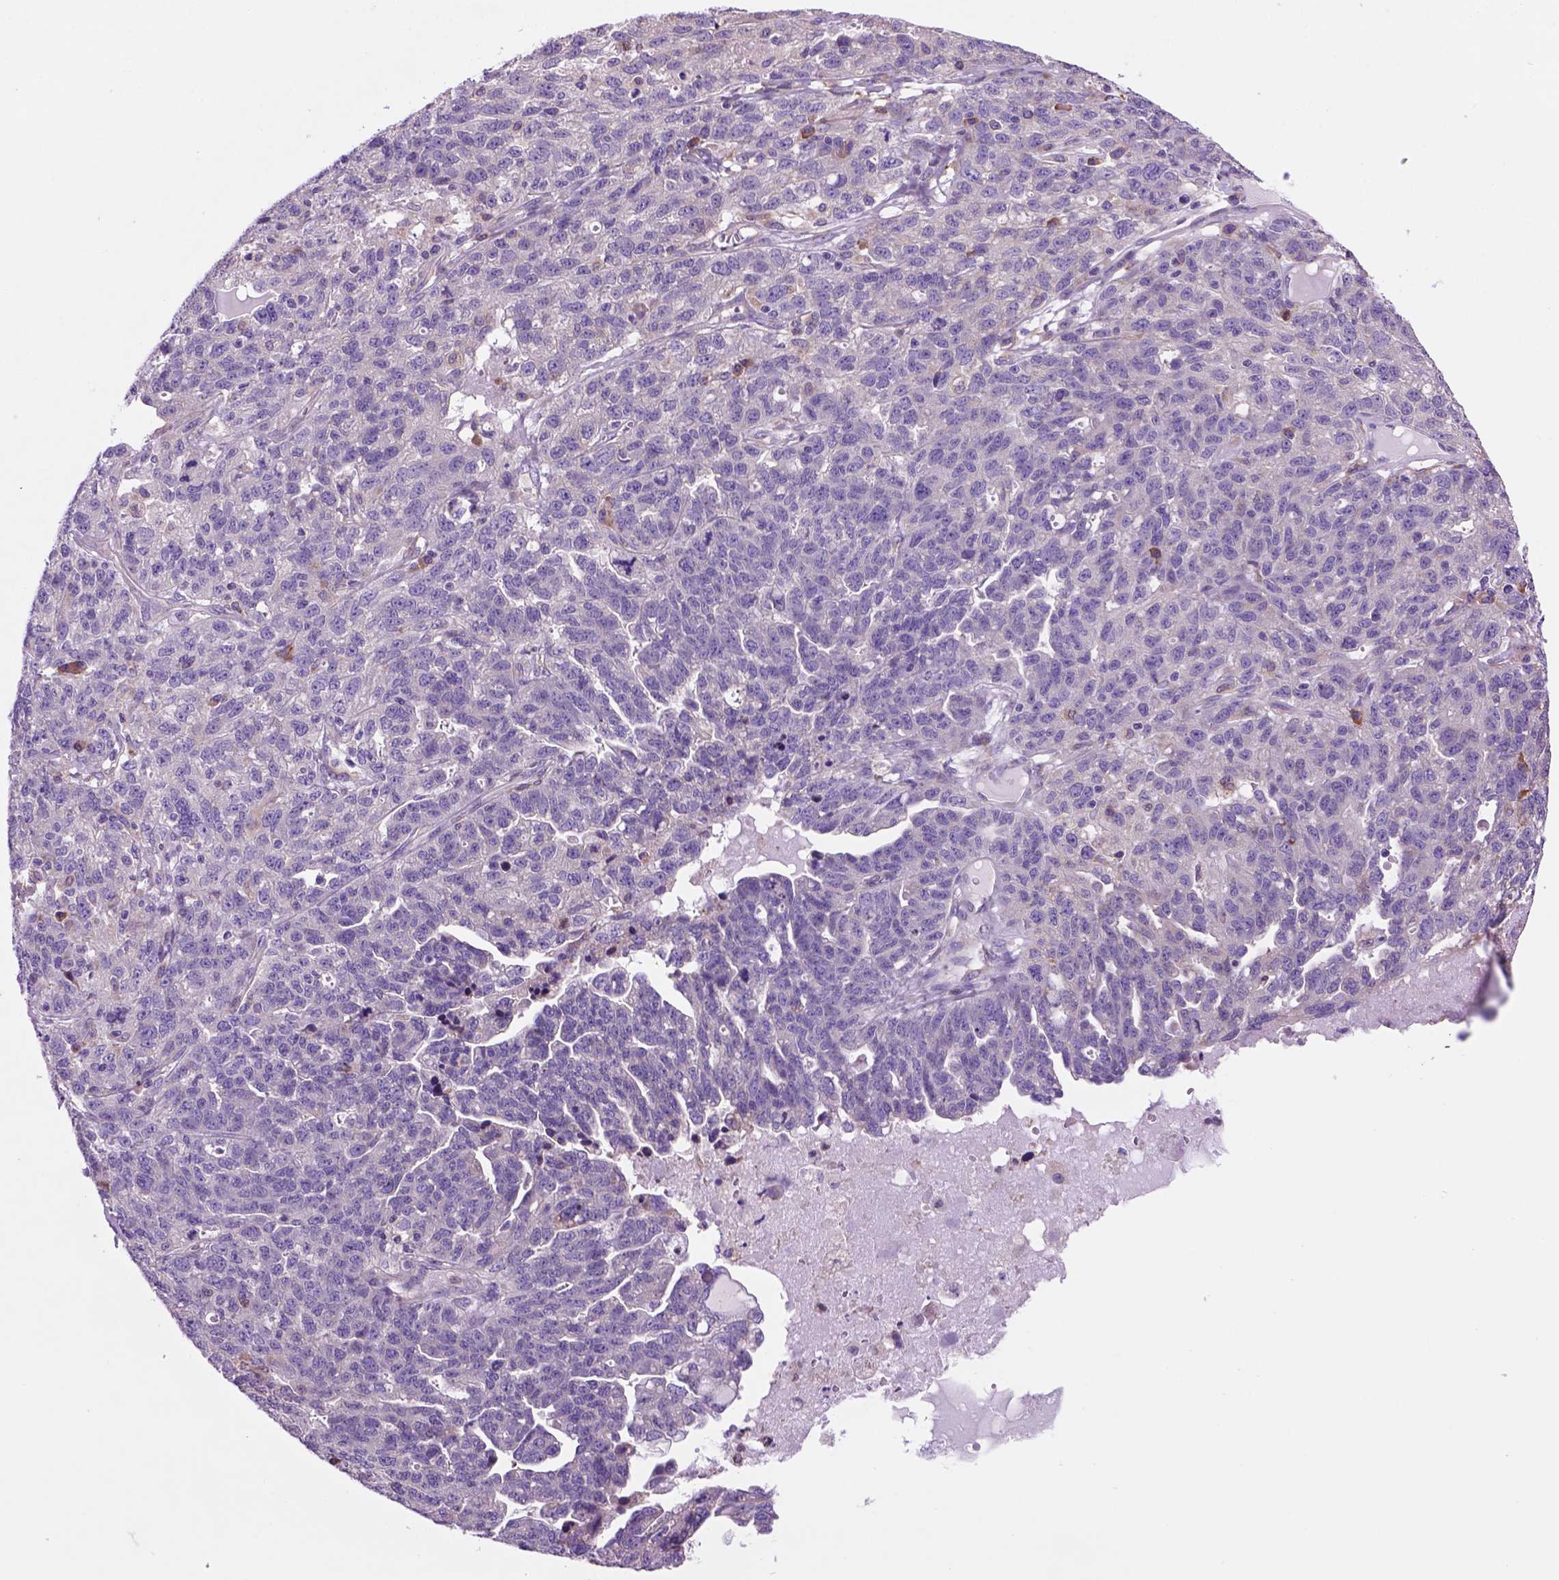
{"staining": {"intensity": "negative", "quantity": "none", "location": "none"}, "tissue": "ovarian cancer", "cell_type": "Tumor cells", "image_type": "cancer", "snomed": [{"axis": "morphology", "description": "Cystadenocarcinoma, serous, NOS"}, {"axis": "topography", "description": "Ovary"}], "caption": "IHC image of ovarian cancer (serous cystadenocarcinoma) stained for a protein (brown), which shows no expression in tumor cells. The staining was performed using DAB to visualize the protein expression in brown, while the nuclei were stained in blue with hematoxylin (Magnification: 20x).", "gene": "PIAS3", "patient": {"sex": "female", "age": 71}}